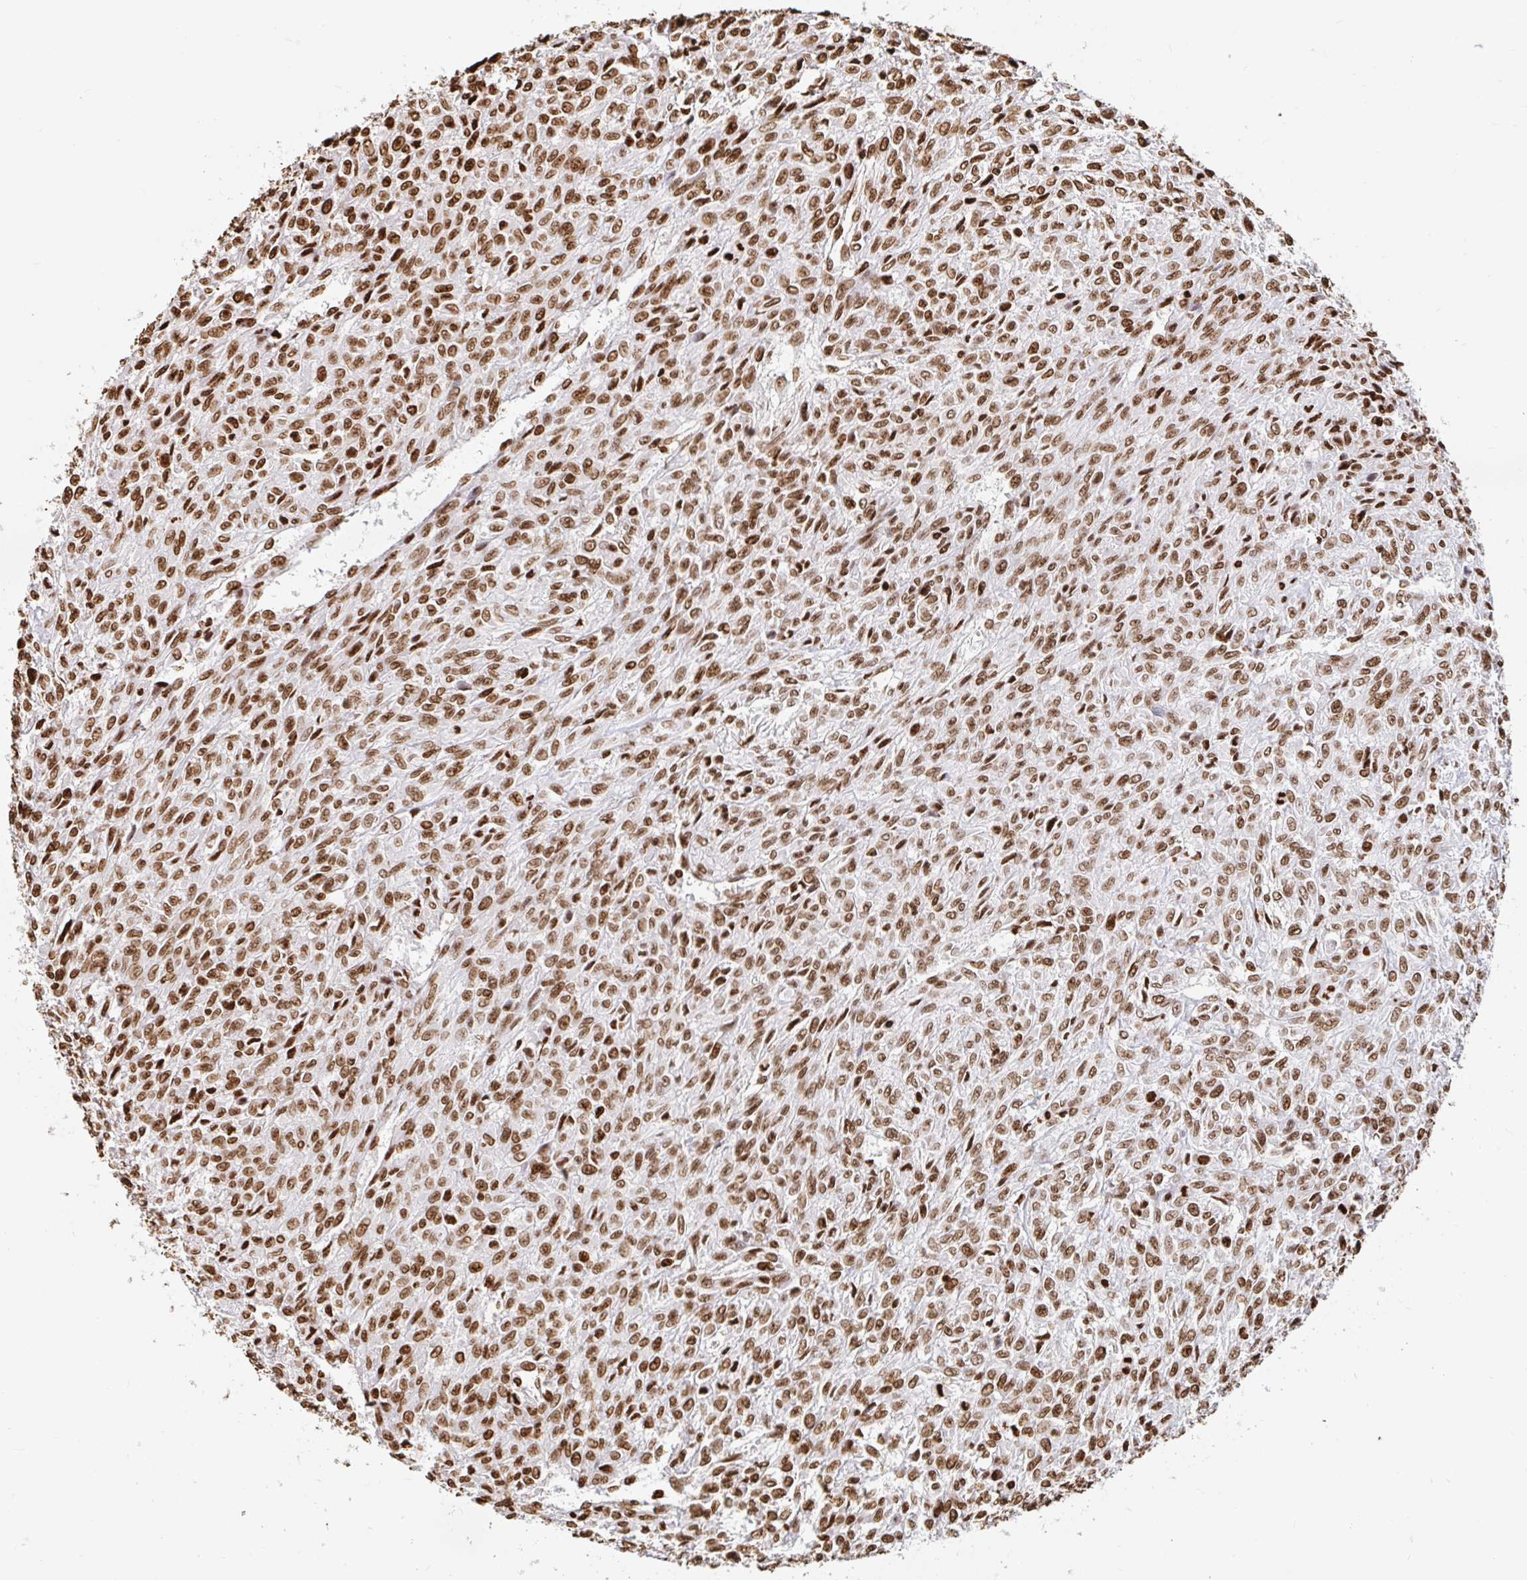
{"staining": {"intensity": "moderate", "quantity": ">75%", "location": "nuclear"}, "tissue": "renal cancer", "cell_type": "Tumor cells", "image_type": "cancer", "snomed": [{"axis": "morphology", "description": "Adenocarcinoma, NOS"}, {"axis": "topography", "description": "Kidney"}], "caption": "Tumor cells demonstrate moderate nuclear expression in about >75% of cells in renal cancer (adenocarcinoma). The protein is shown in brown color, while the nuclei are stained blue.", "gene": "H2BC5", "patient": {"sex": "male", "age": 58}}